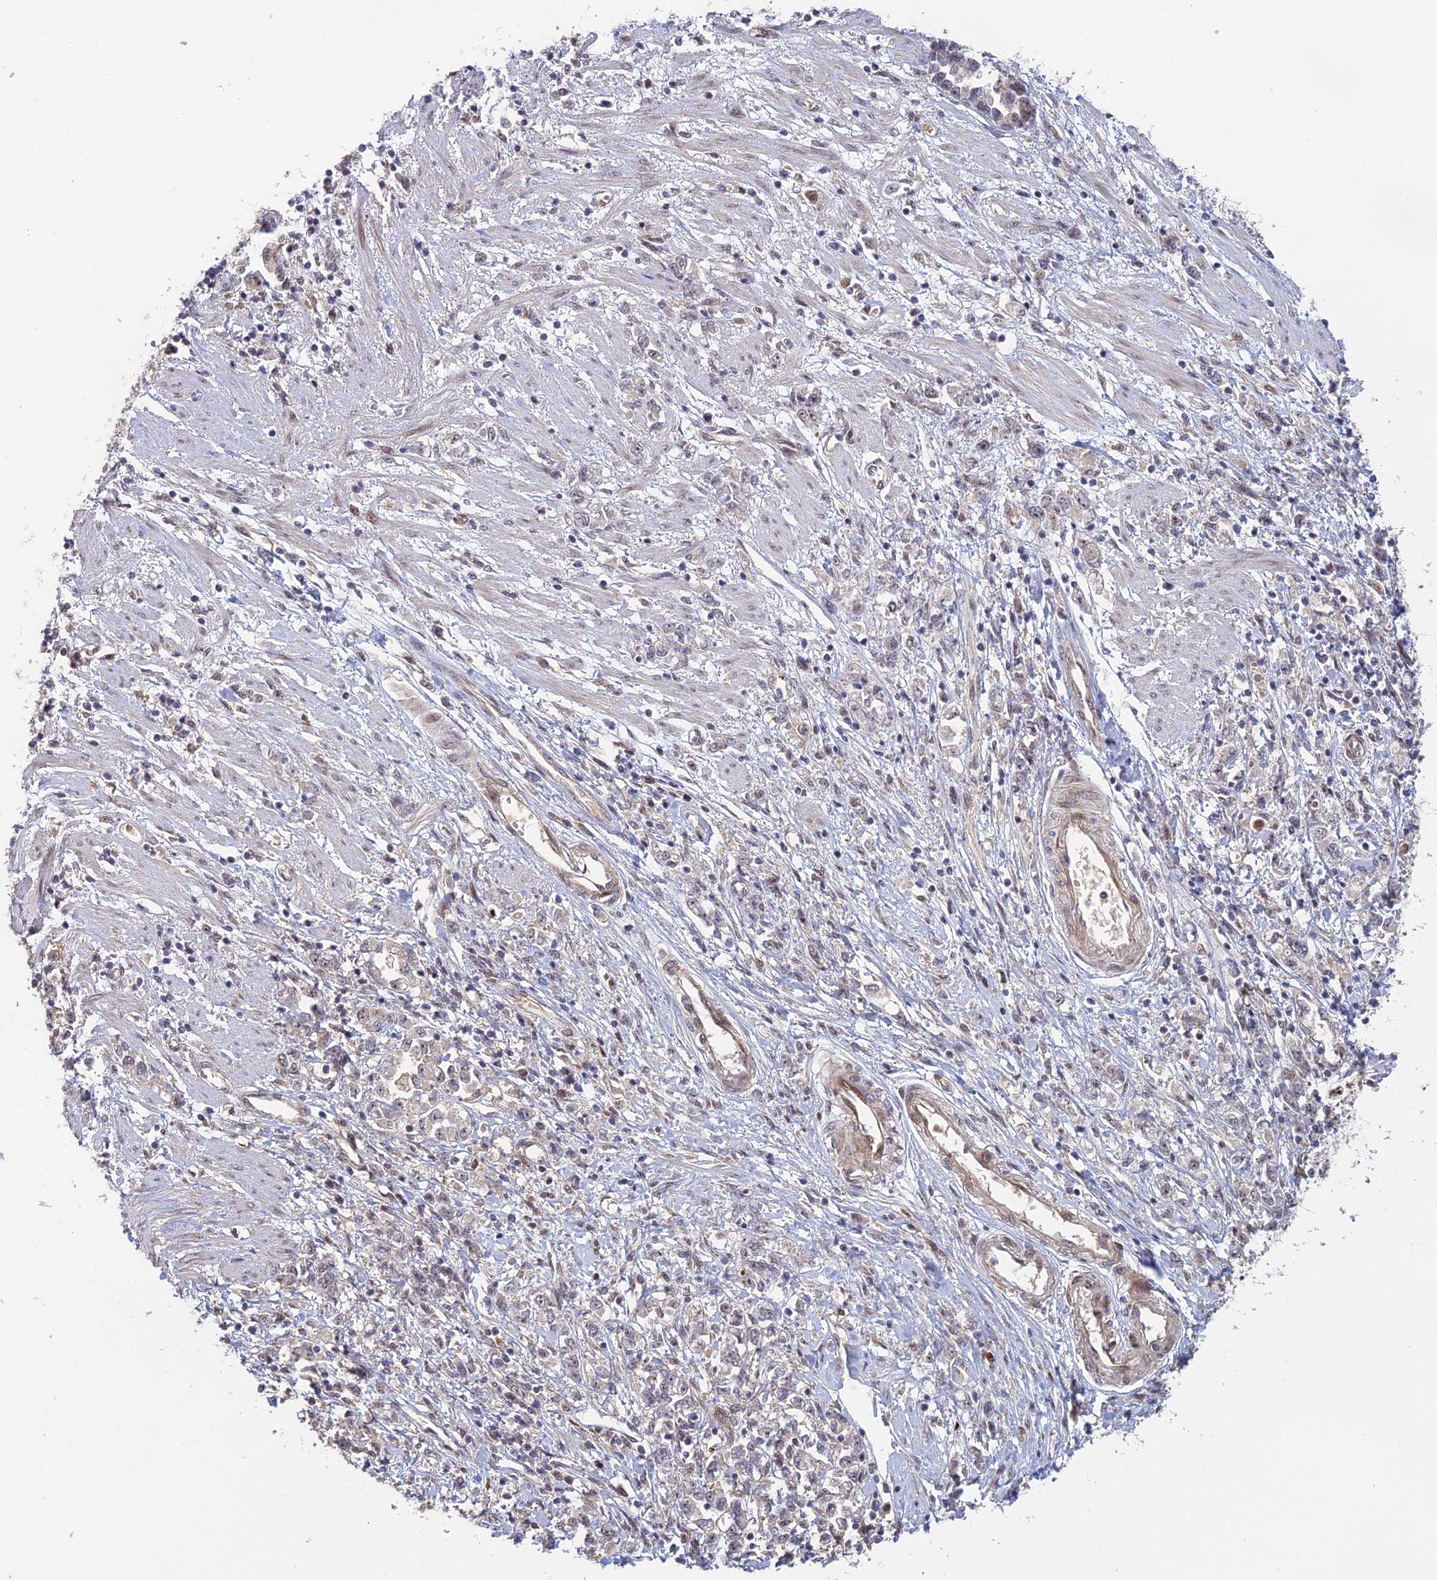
{"staining": {"intensity": "negative", "quantity": "none", "location": "none"}, "tissue": "stomach cancer", "cell_type": "Tumor cells", "image_type": "cancer", "snomed": [{"axis": "morphology", "description": "Adenocarcinoma, NOS"}, {"axis": "topography", "description": "Stomach"}], "caption": "DAB immunohistochemical staining of stomach cancer shows no significant expression in tumor cells.", "gene": "UFSP2", "patient": {"sex": "female", "age": 76}}